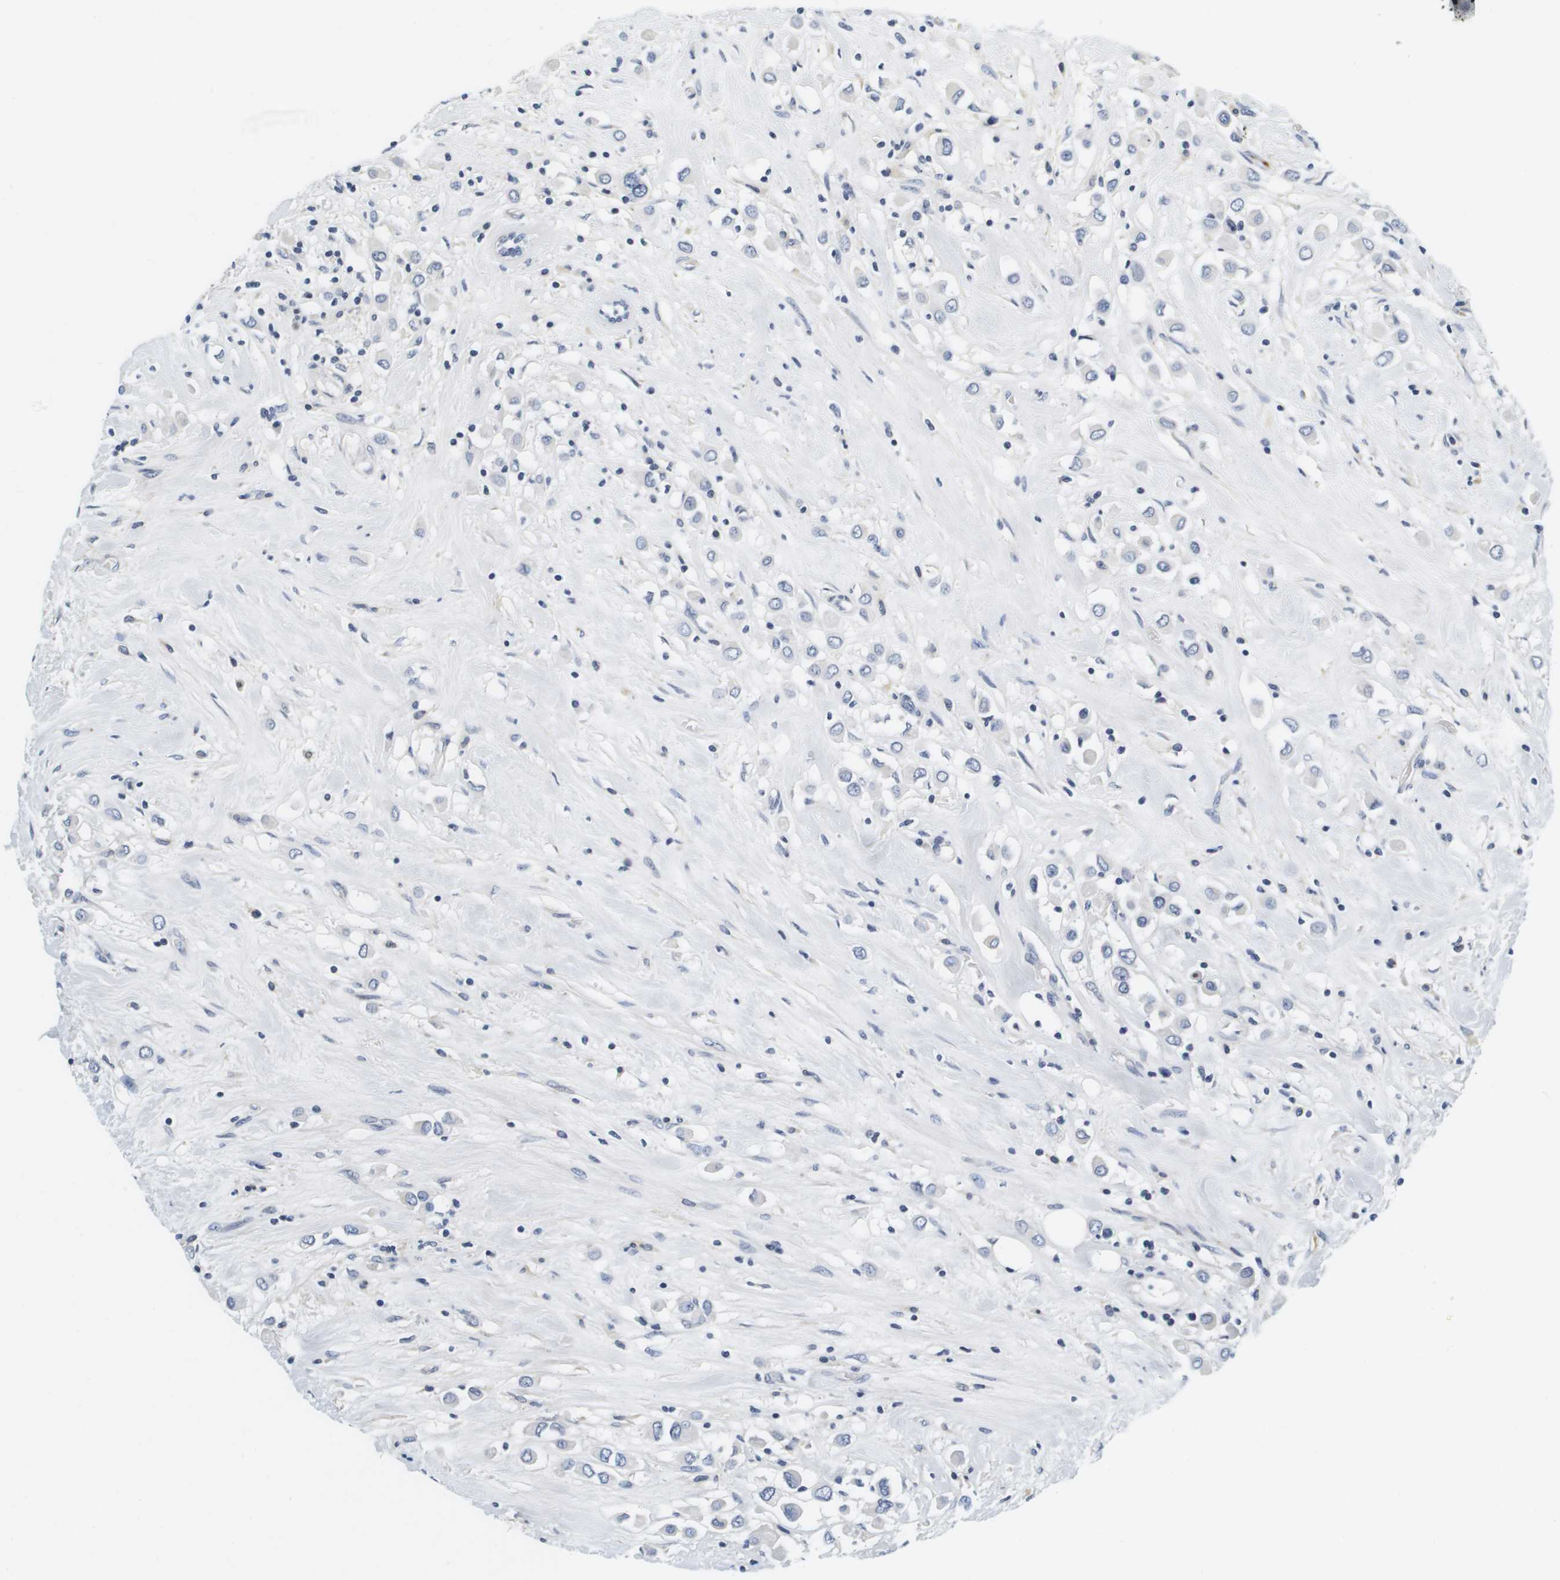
{"staining": {"intensity": "negative", "quantity": "none", "location": "none"}, "tissue": "breast cancer", "cell_type": "Tumor cells", "image_type": "cancer", "snomed": [{"axis": "morphology", "description": "Duct carcinoma"}, {"axis": "topography", "description": "Breast"}], "caption": "DAB (3,3'-diaminobenzidine) immunohistochemical staining of breast invasive ductal carcinoma exhibits no significant positivity in tumor cells.", "gene": "KCNJ5", "patient": {"sex": "female", "age": 61}}